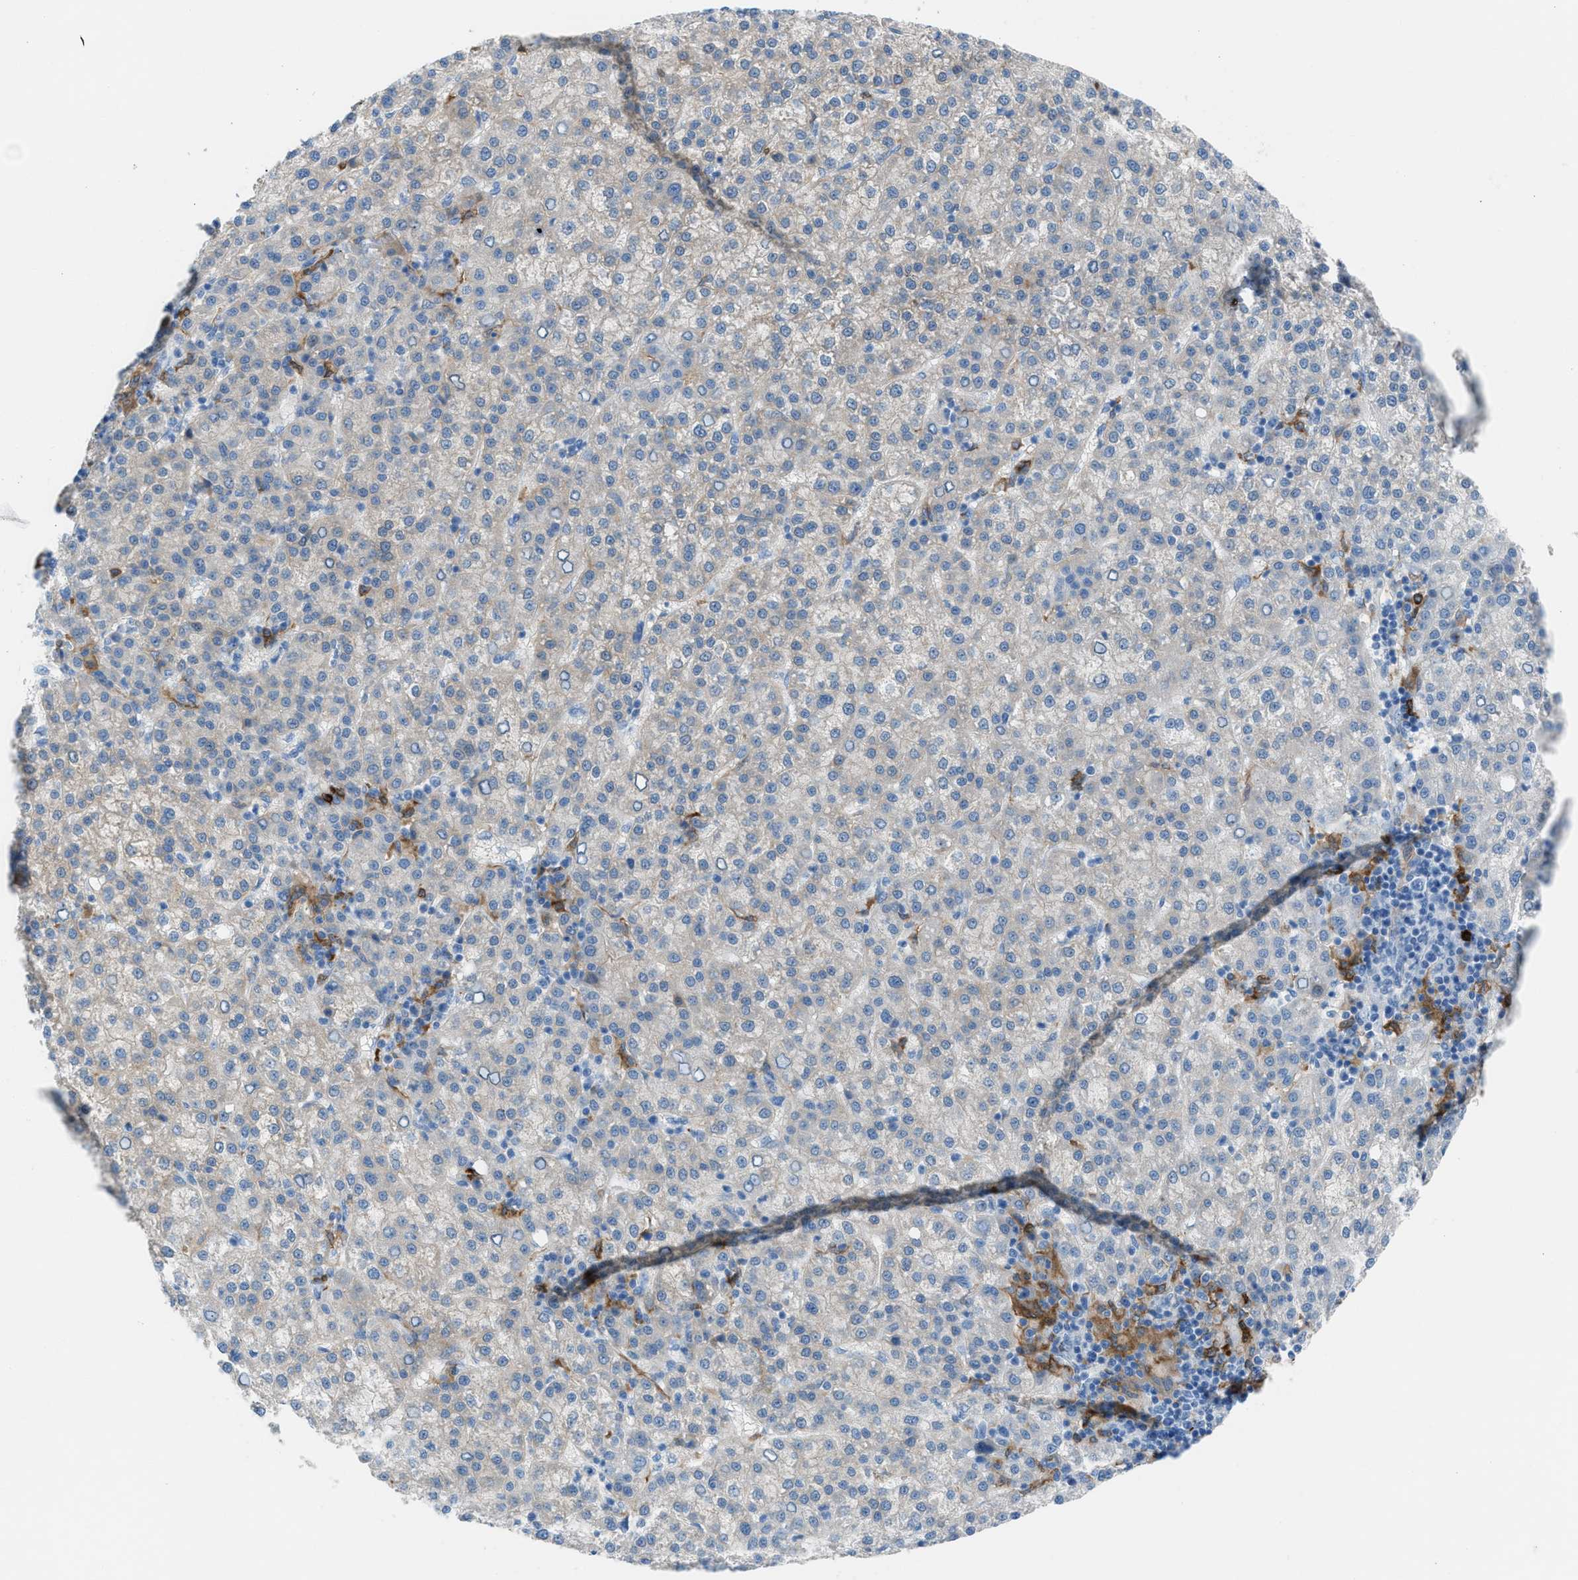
{"staining": {"intensity": "negative", "quantity": "none", "location": "none"}, "tissue": "liver cancer", "cell_type": "Tumor cells", "image_type": "cancer", "snomed": [{"axis": "morphology", "description": "Carcinoma, Hepatocellular, NOS"}, {"axis": "topography", "description": "Liver"}], "caption": "Protein analysis of liver cancer (hepatocellular carcinoma) displays no significant expression in tumor cells.", "gene": "CLEC10A", "patient": {"sex": "female", "age": 58}}